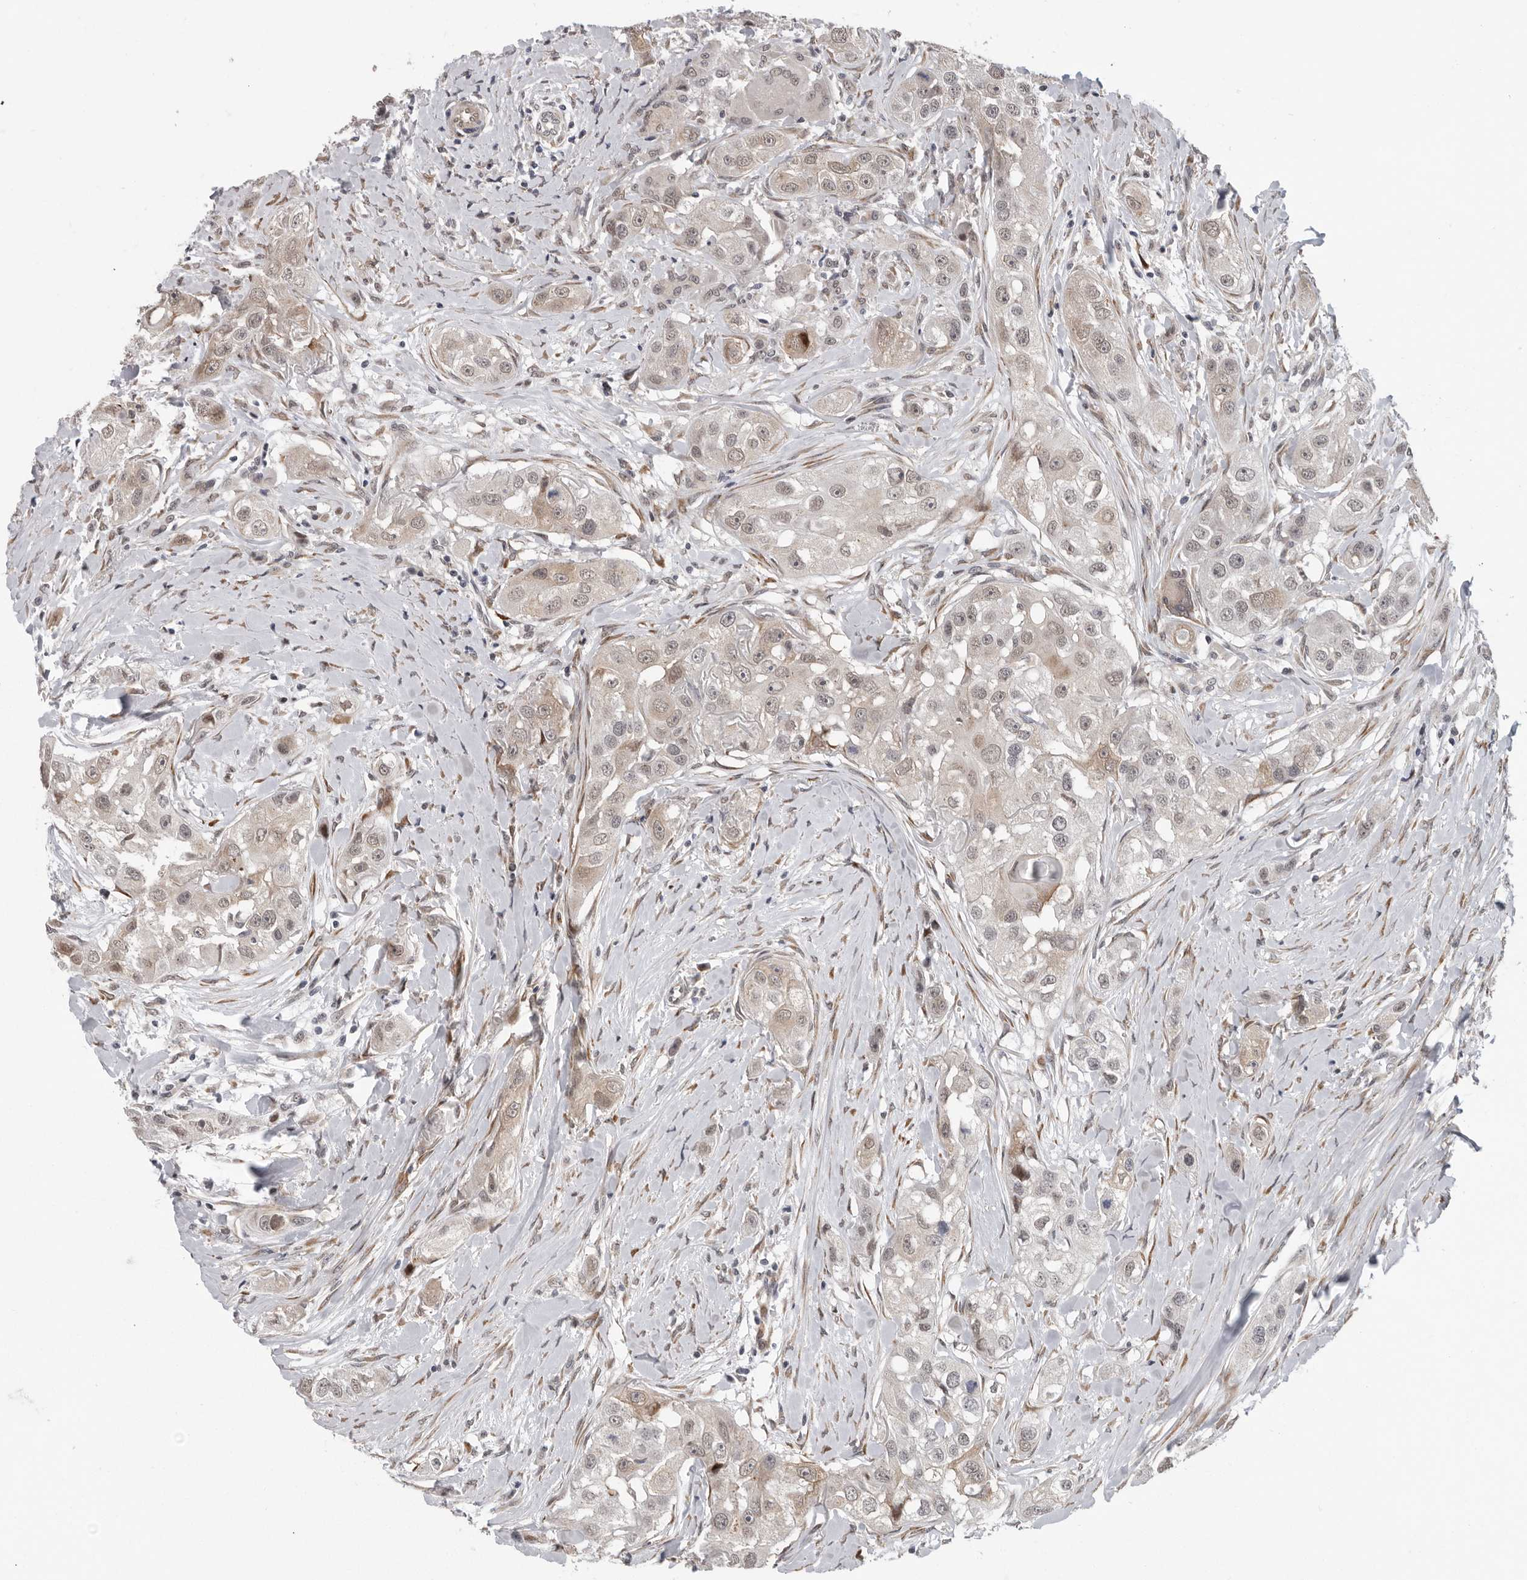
{"staining": {"intensity": "weak", "quantity": "25%-75%", "location": "cytoplasmic/membranous,nuclear"}, "tissue": "head and neck cancer", "cell_type": "Tumor cells", "image_type": "cancer", "snomed": [{"axis": "morphology", "description": "Normal tissue, NOS"}, {"axis": "morphology", "description": "Squamous cell carcinoma, NOS"}, {"axis": "topography", "description": "Skeletal muscle"}, {"axis": "topography", "description": "Head-Neck"}], "caption": "High-power microscopy captured an IHC micrograph of squamous cell carcinoma (head and neck), revealing weak cytoplasmic/membranous and nuclear positivity in approximately 25%-75% of tumor cells.", "gene": "RALGPS2", "patient": {"sex": "male", "age": 51}}